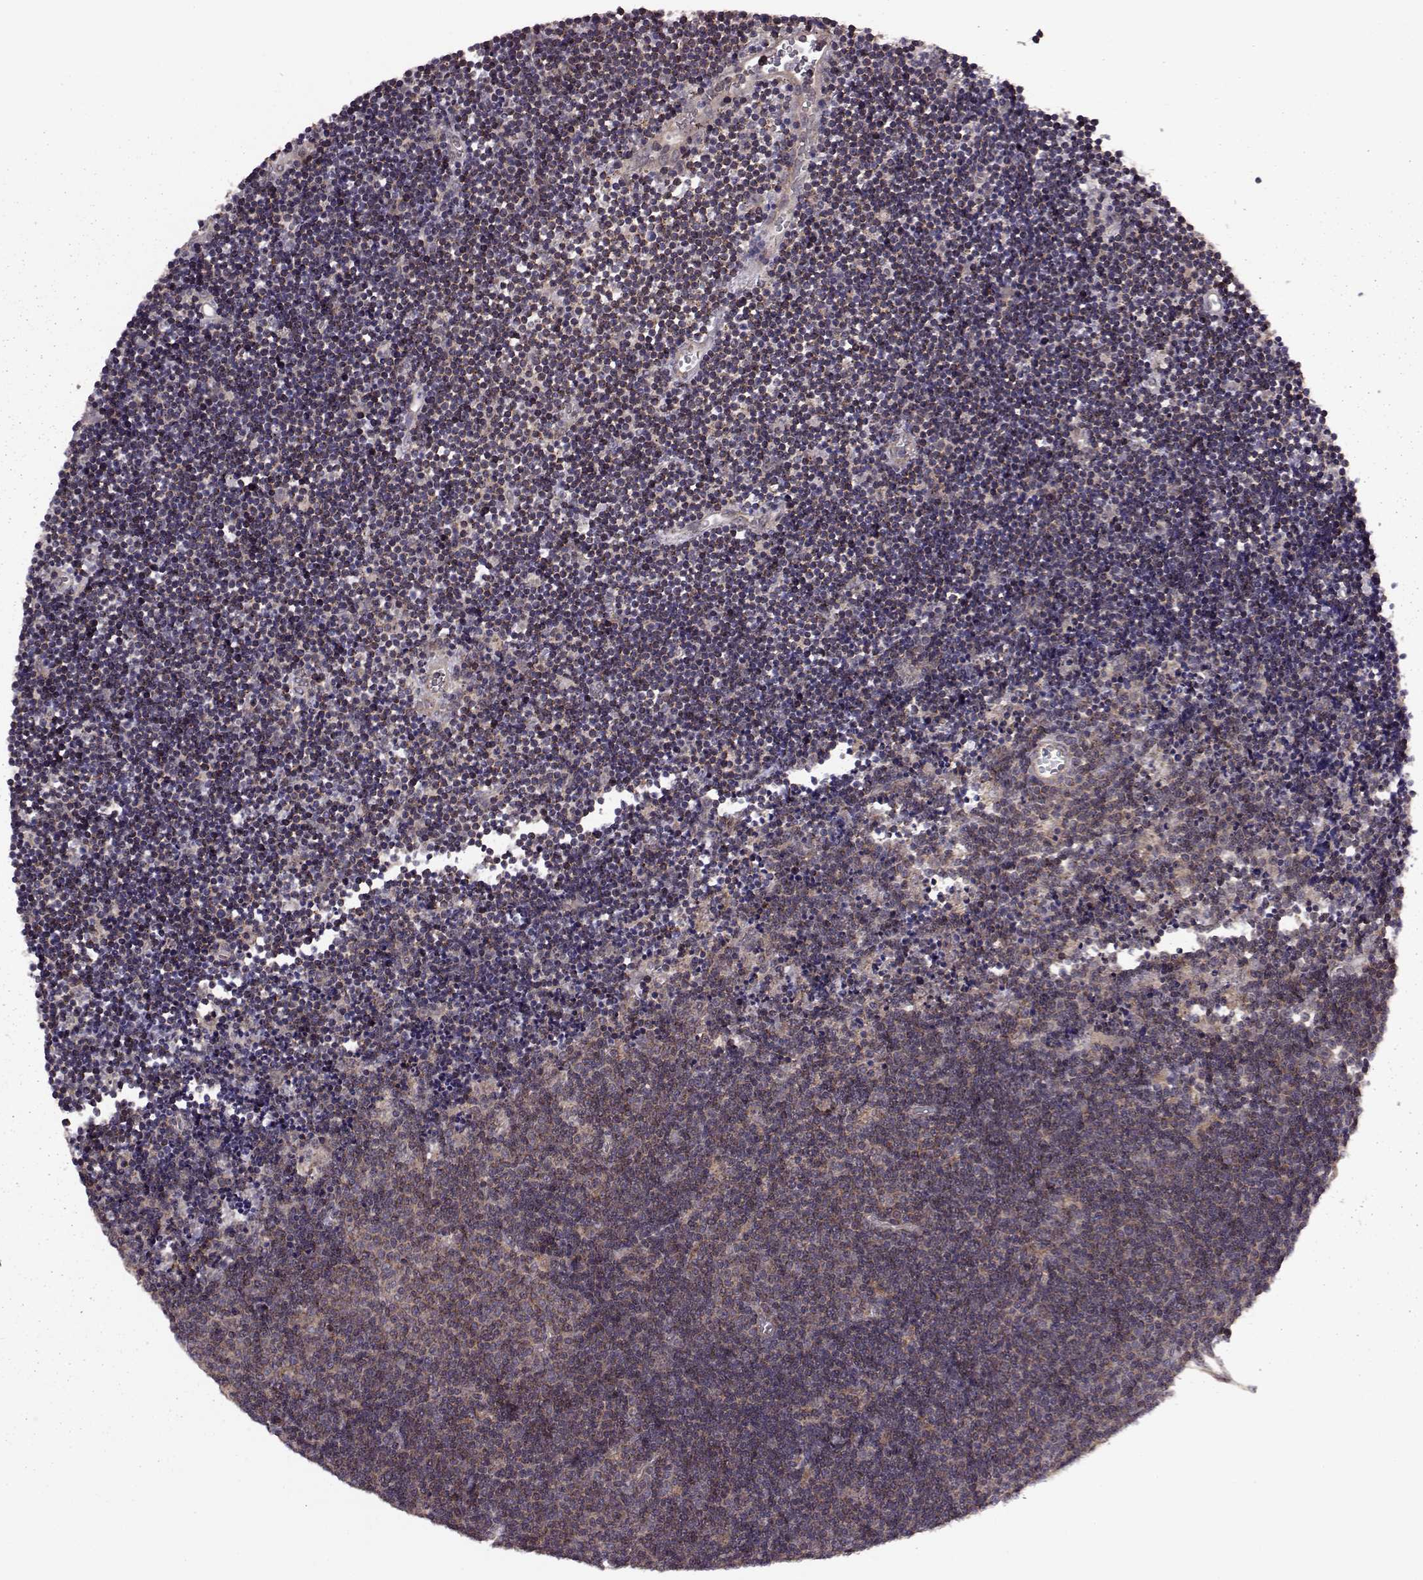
{"staining": {"intensity": "moderate", "quantity": ">75%", "location": "cytoplasmic/membranous"}, "tissue": "lymphoma", "cell_type": "Tumor cells", "image_type": "cancer", "snomed": [{"axis": "morphology", "description": "Malignant lymphoma, non-Hodgkin's type, Low grade"}, {"axis": "topography", "description": "Brain"}], "caption": "A micrograph of human lymphoma stained for a protein exhibits moderate cytoplasmic/membranous brown staining in tumor cells. The staining was performed using DAB (3,3'-diaminobenzidine), with brown indicating positive protein expression. Nuclei are stained blue with hematoxylin.", "gene": "FNIP2", "patient": {"sex": "female", "age": 66}}